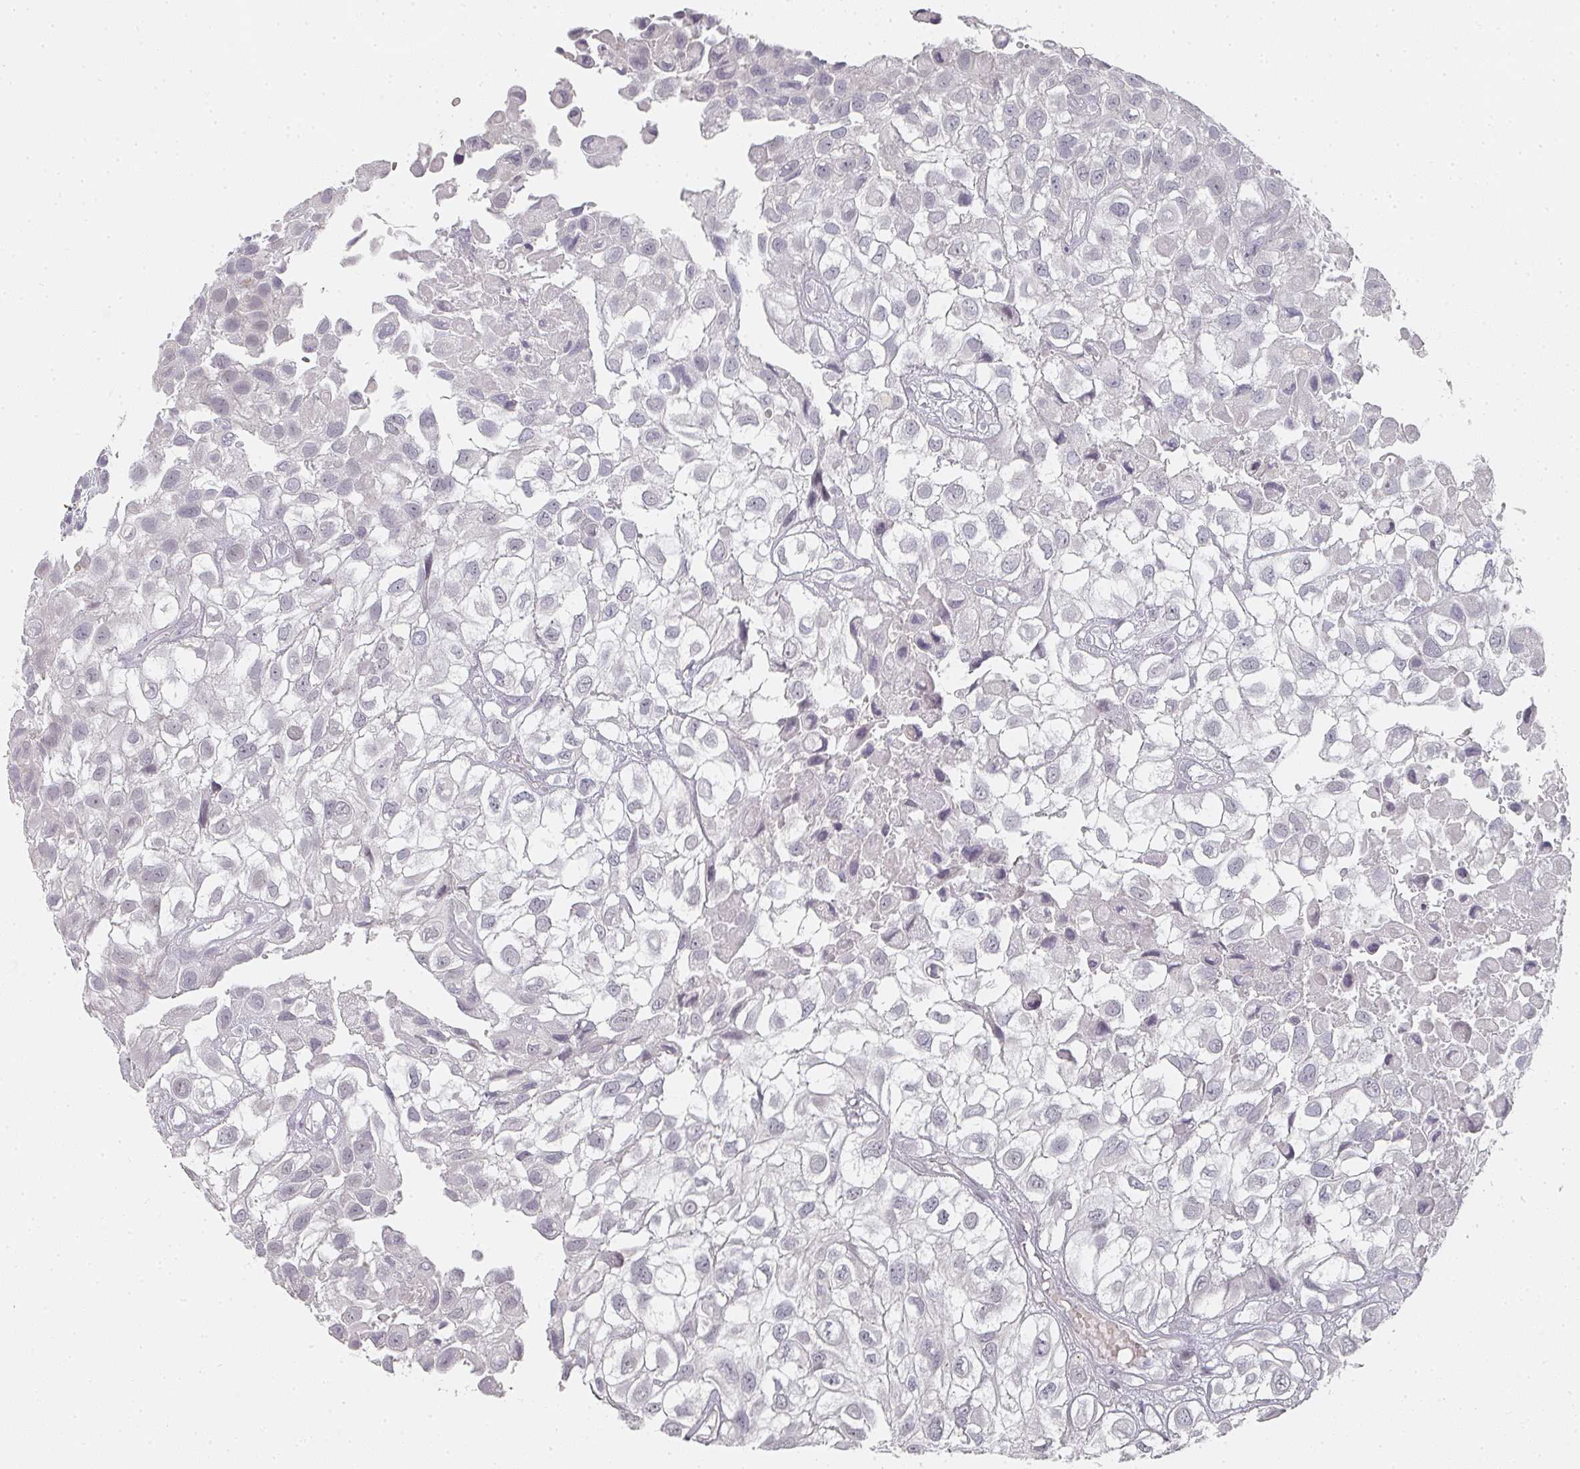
{"staining": {"intensity": "negative", "quantity": "none", "location": "none"}, "tissue": "urothelial cancer", "cell_type": "Tumor cells", "image_type": "cancer", "snomed": [{"axis": "morphology", "description": "Urothelial carcinoma, High grade"}, {"axis": "topography", "description": "Urinary bladder"}], "caption": "This histopathology image is of high-grade urothelial carcinoma stained with immunohistochemistry (IHC) to label a protein in brown with the nuclei are counter-stained blue. There is no positivity in tumor cells.", "gene": "SHISA2", "patient": {"sex": "male", "age": 56}}